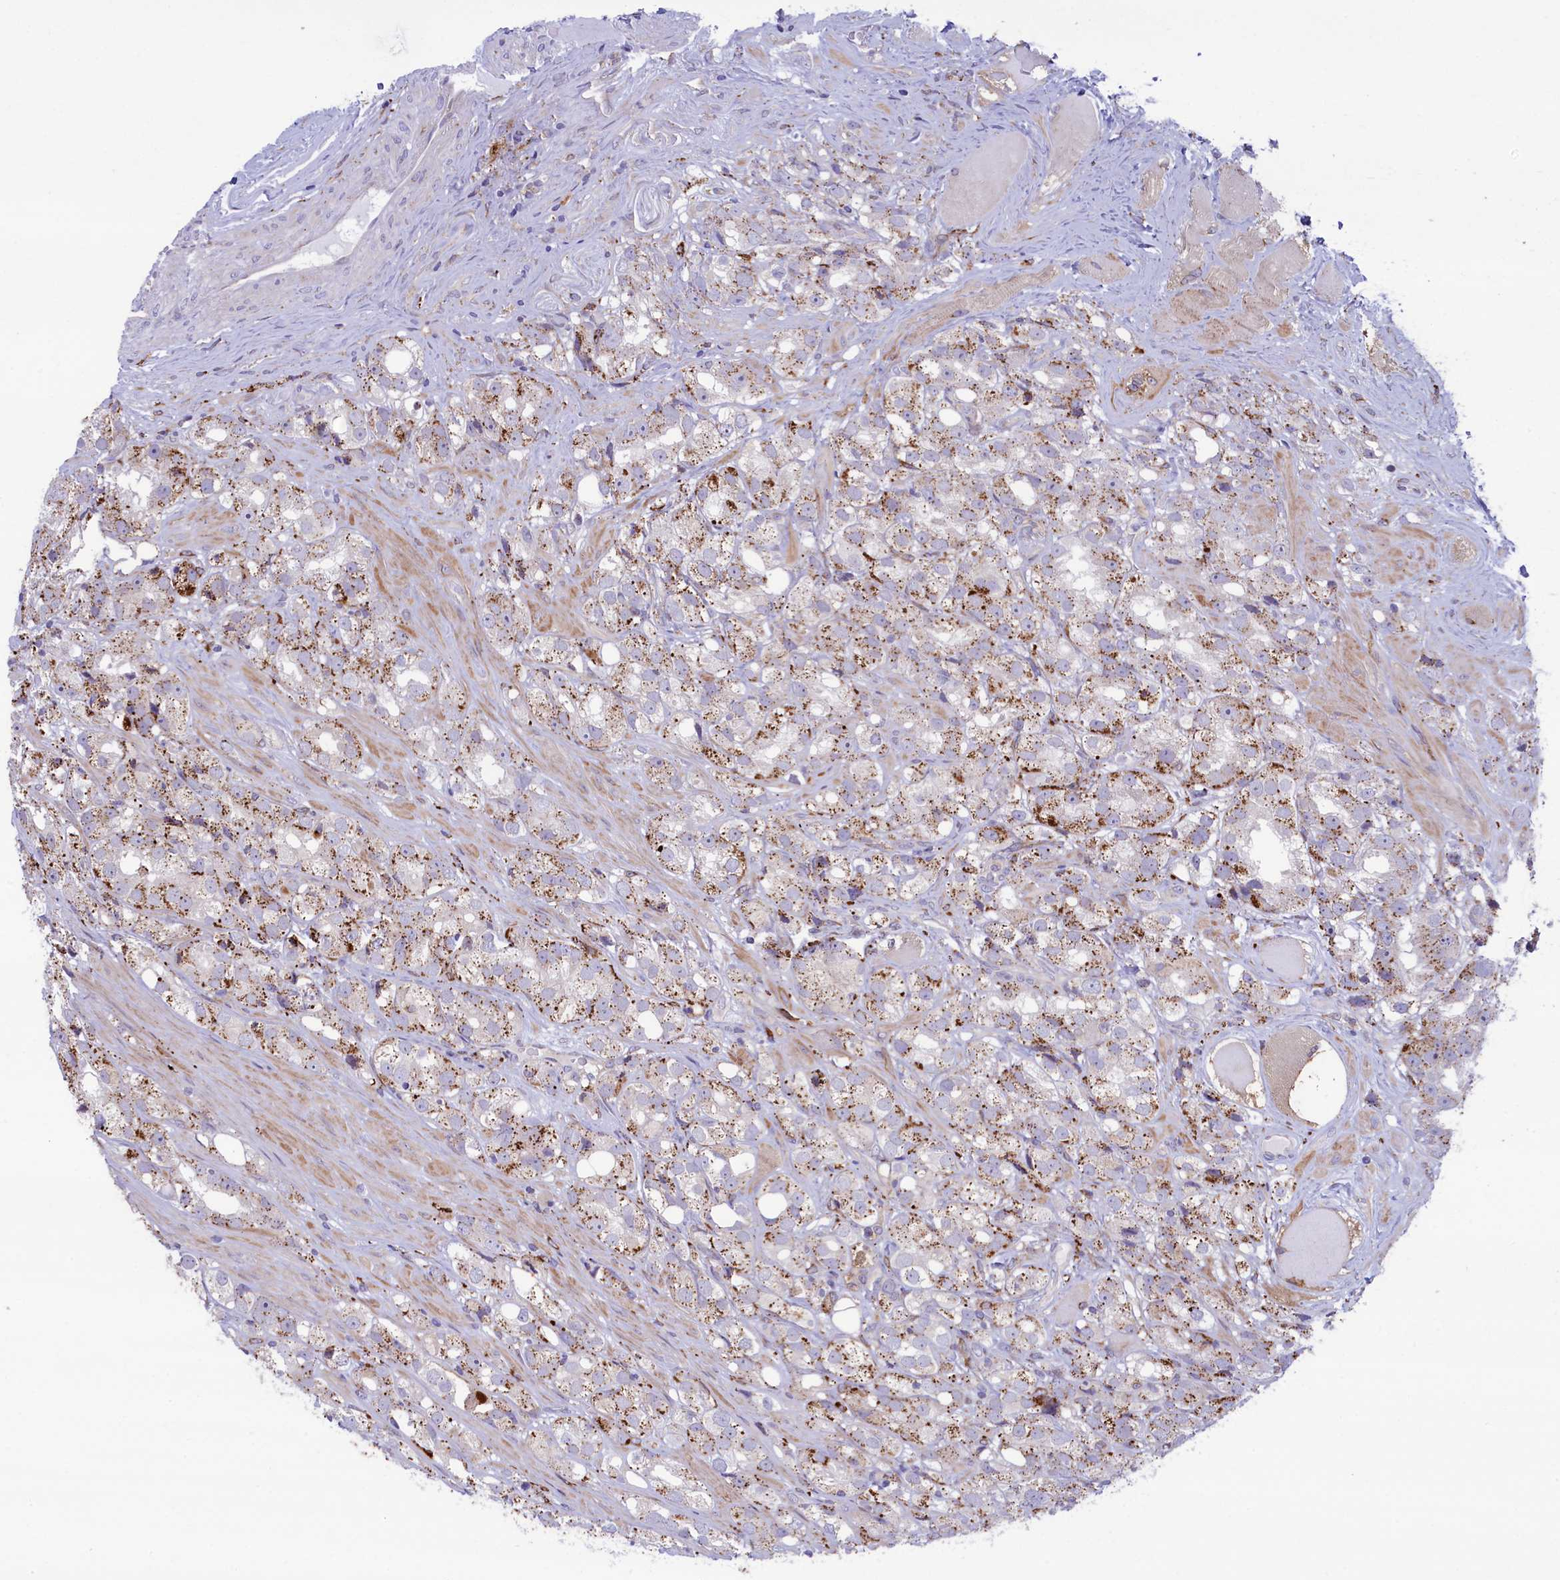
{"staining": {"intensity": "moderate", "quantity": "25%-75%", "location": "cytoplasmic/membranous"}, "tissue": "prostate cancer", "cell_type": "Tumor cells", "image_type": "cancer", "snomed": [{"axis": "morphology", "description": "Adenocarcinoma, NOS"}, {"axis": "topography", "description": "Prostate"}], "caption": "Prostate adenocarcinoma tissue reveals moderate cytoplasmic/membranous positivity in about 25%-75% of tumor cells, visualized by immunohistochemistry.", "gene": "MAN2B1", "patient": {"sex": "male", "age": 79}}